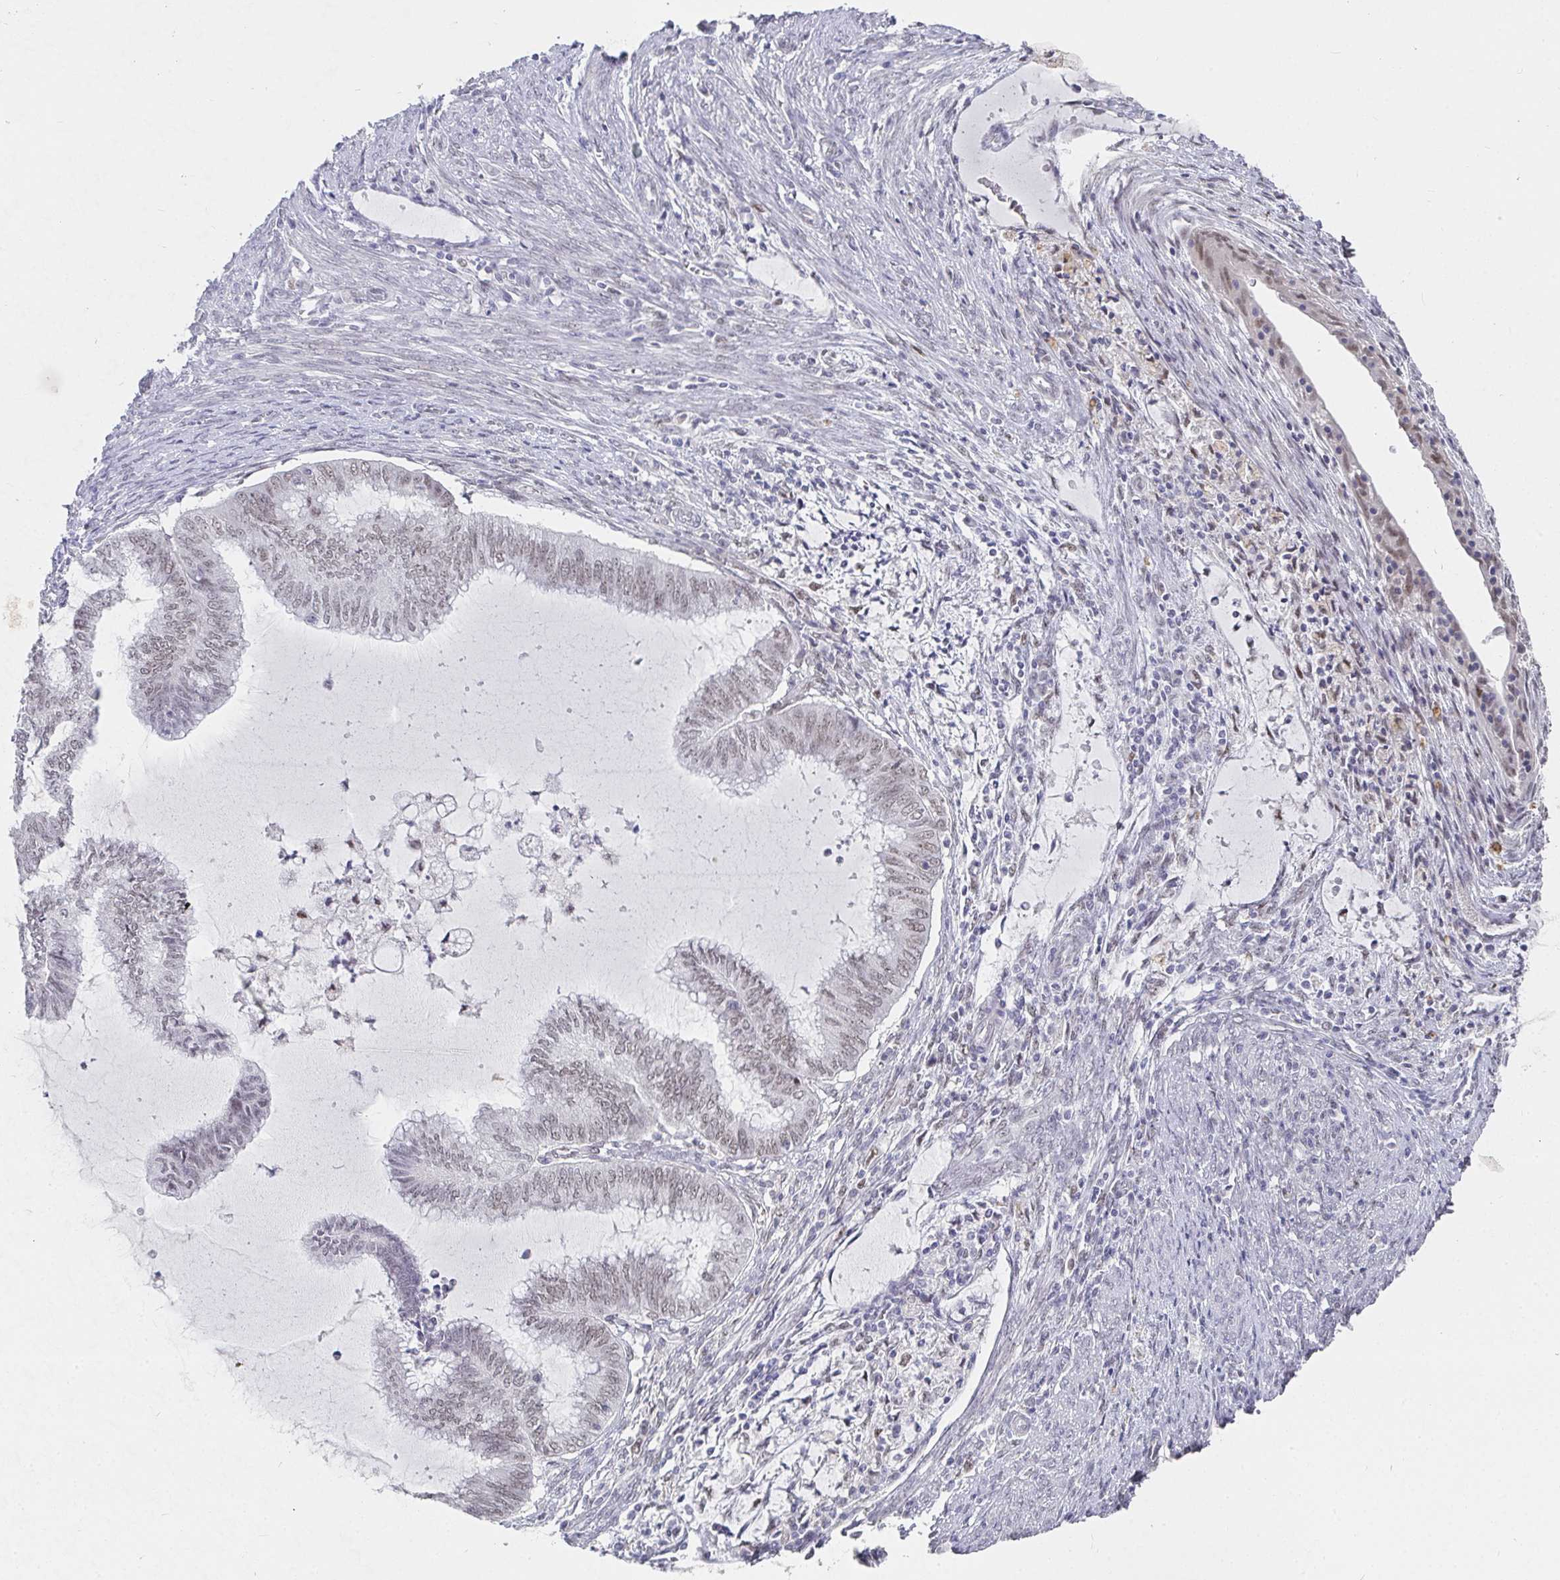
{"staining": {"intensity": "weak", "quantity": "<25%", "location": "nuclear"}, "tissue": "endometrial cancer", "cell_type": "Tumor cells", "image_type": "cancer", "snomed": [{"axis": "morphology", "description": "Adenocarcinoma, NOS"}, {"axis": "topography", "description": "Endometrium"}], "caption": "Tumor cells are negative for brown protein staining in endometrial cancer (adenocarcinoma).", "gene": "RCOR1", "patient": {"sex": "female", "age": 79}}